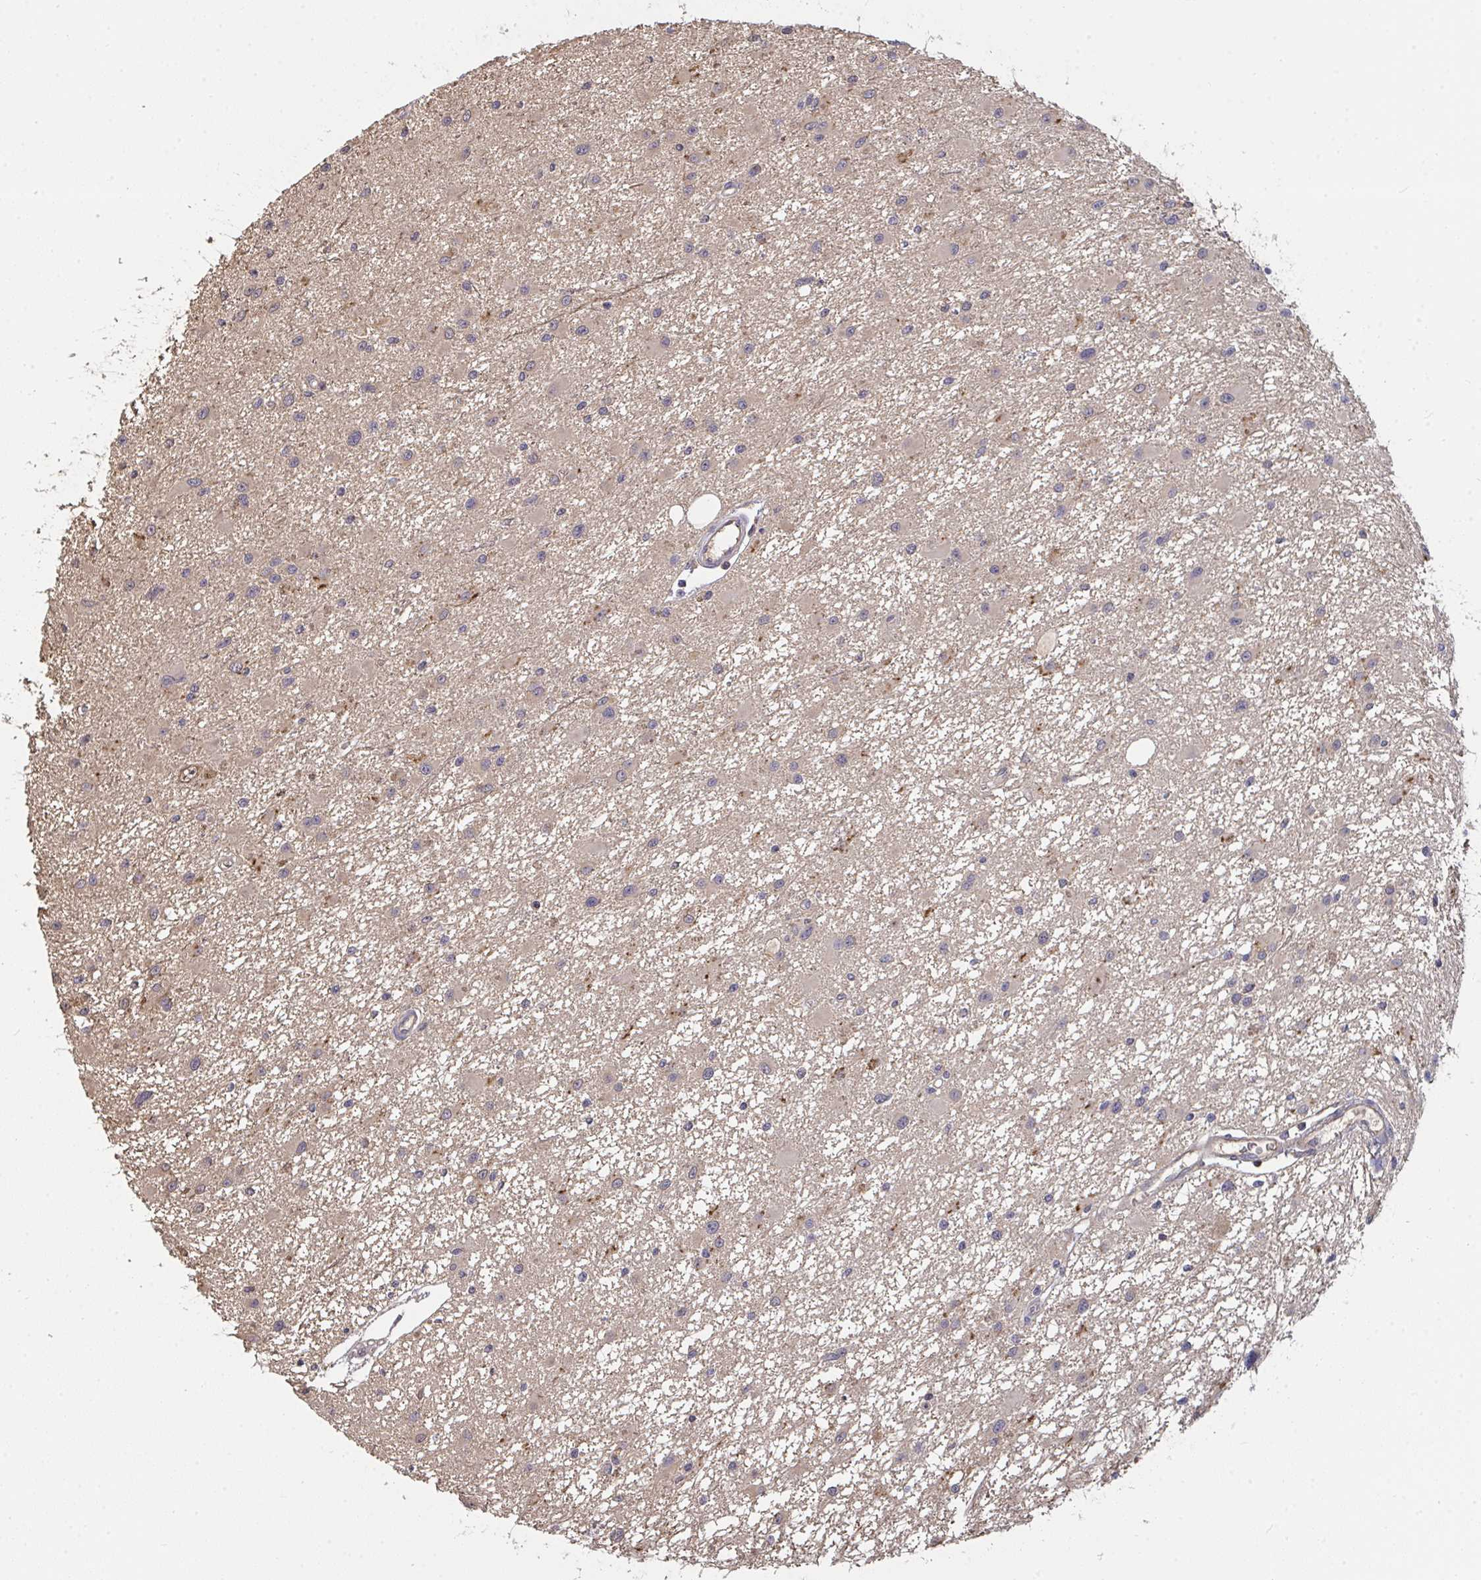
{"staining": {"intensity": "weak", "quantity": "<25%", "location": "cytoplasmic/membranous"}, "tissue": "glioma", "cell_type": "Tumor cells", "image_type": "cancer", "snomed": [{"axis": "morphology", "description": "Glioma, malignant, High grade"}, {"axis": "topography", "description": "Brain"}], "caption": "Immunohistochemistry (IHC) of glioma reveals no staining in tumor cells.", "gene": "TTC9C", "patient": {"sex": "male", "age": 54}}